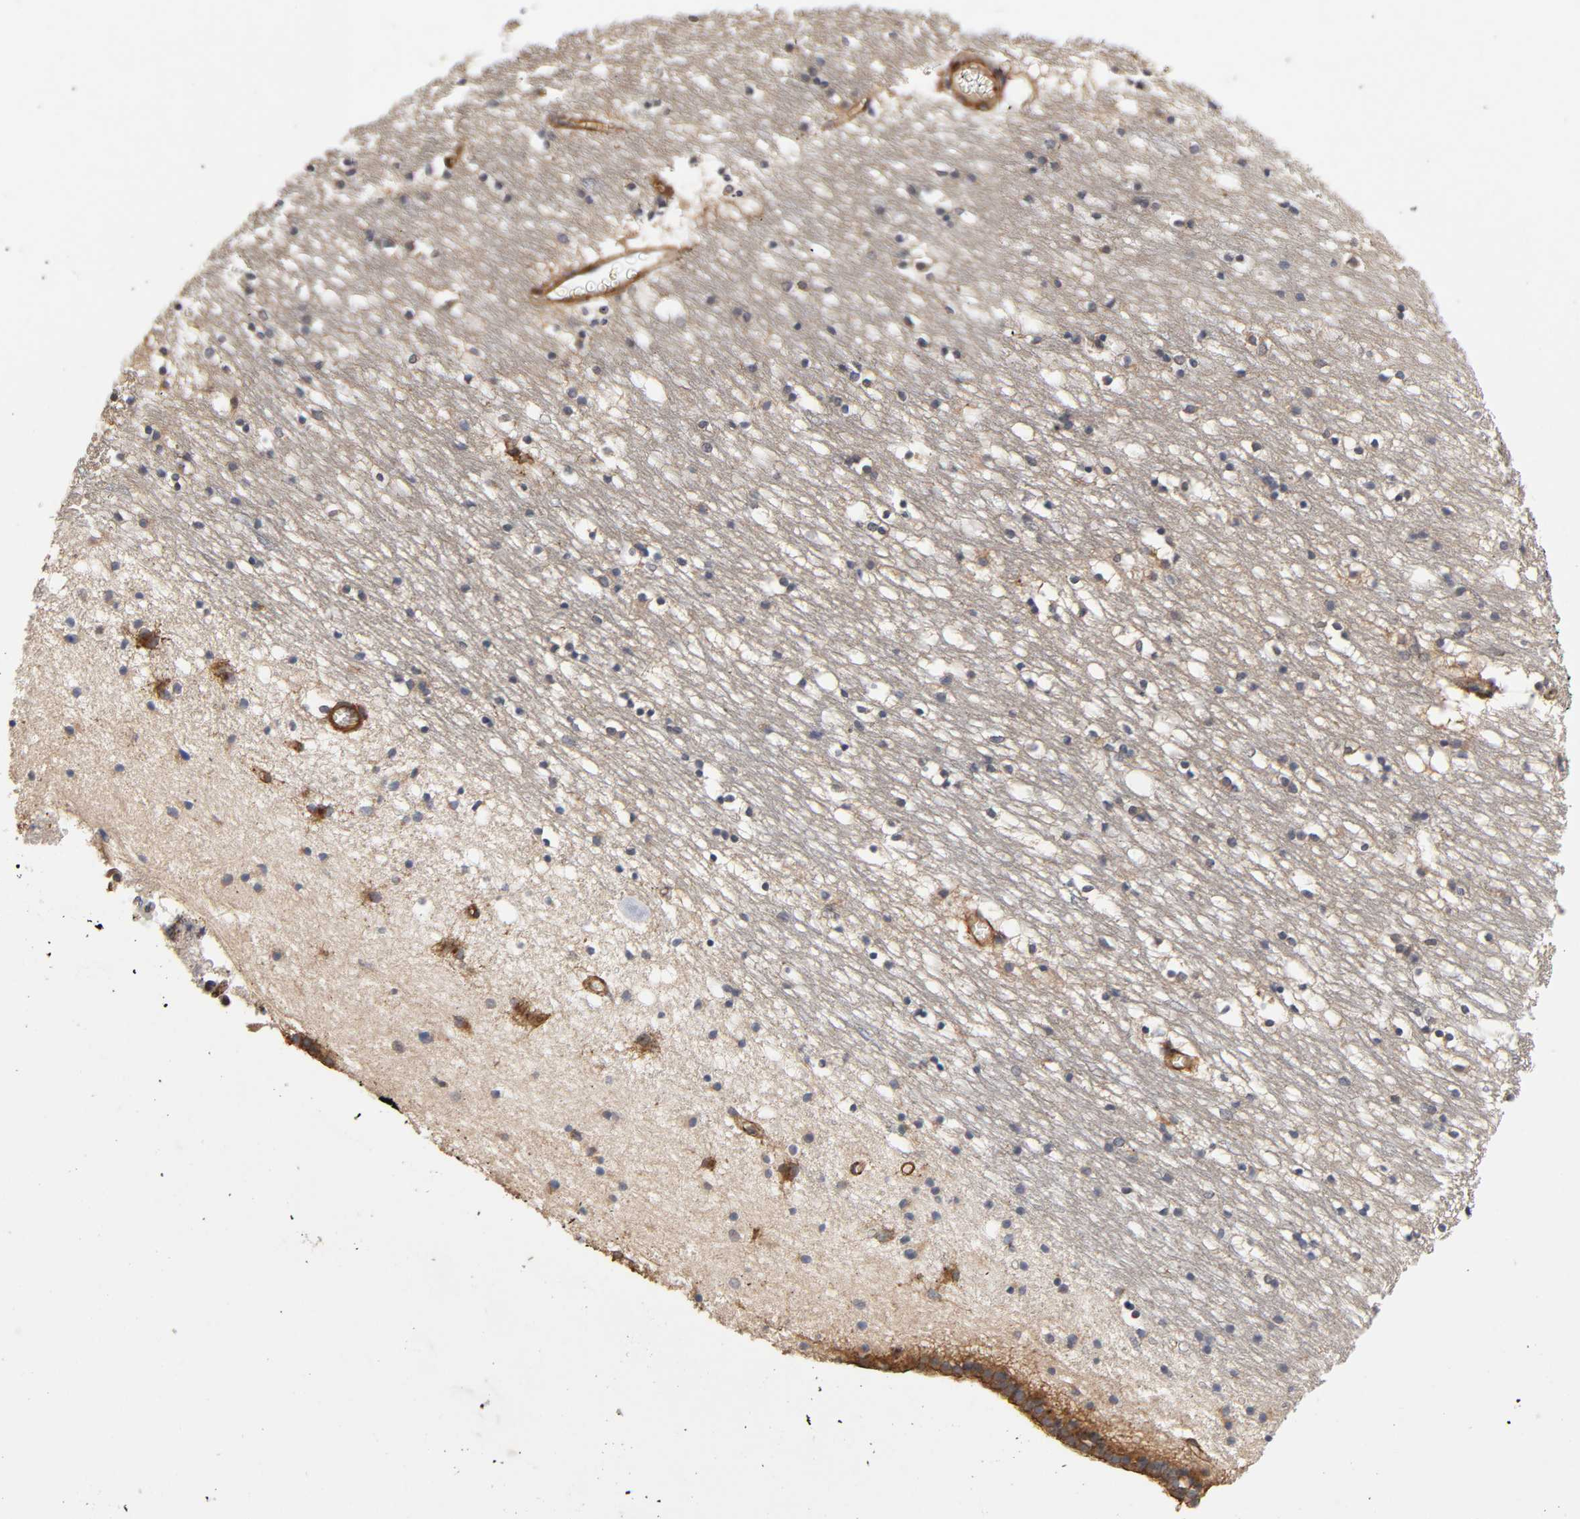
{"staining": {"intensity": "moderate", "quantity": "25%-75%", "location": "cytoplasmic/membranous"}, "tissue": "caudate", "cell_type": "Glial cells", "image_type": "normal", "snomed": [{"axis": "morphology", "description": "Normal tissue, NOS"}, {"axis": "topography", "description": "Lateral ventricle wall"}], "caption": "Unremarkable caudate displays moderate cytoplasmic/membranous expression in about 25%-75% of glial cells.", "gene": "LAMTOR2", "patient": {"sex": "male", "age": 45}}